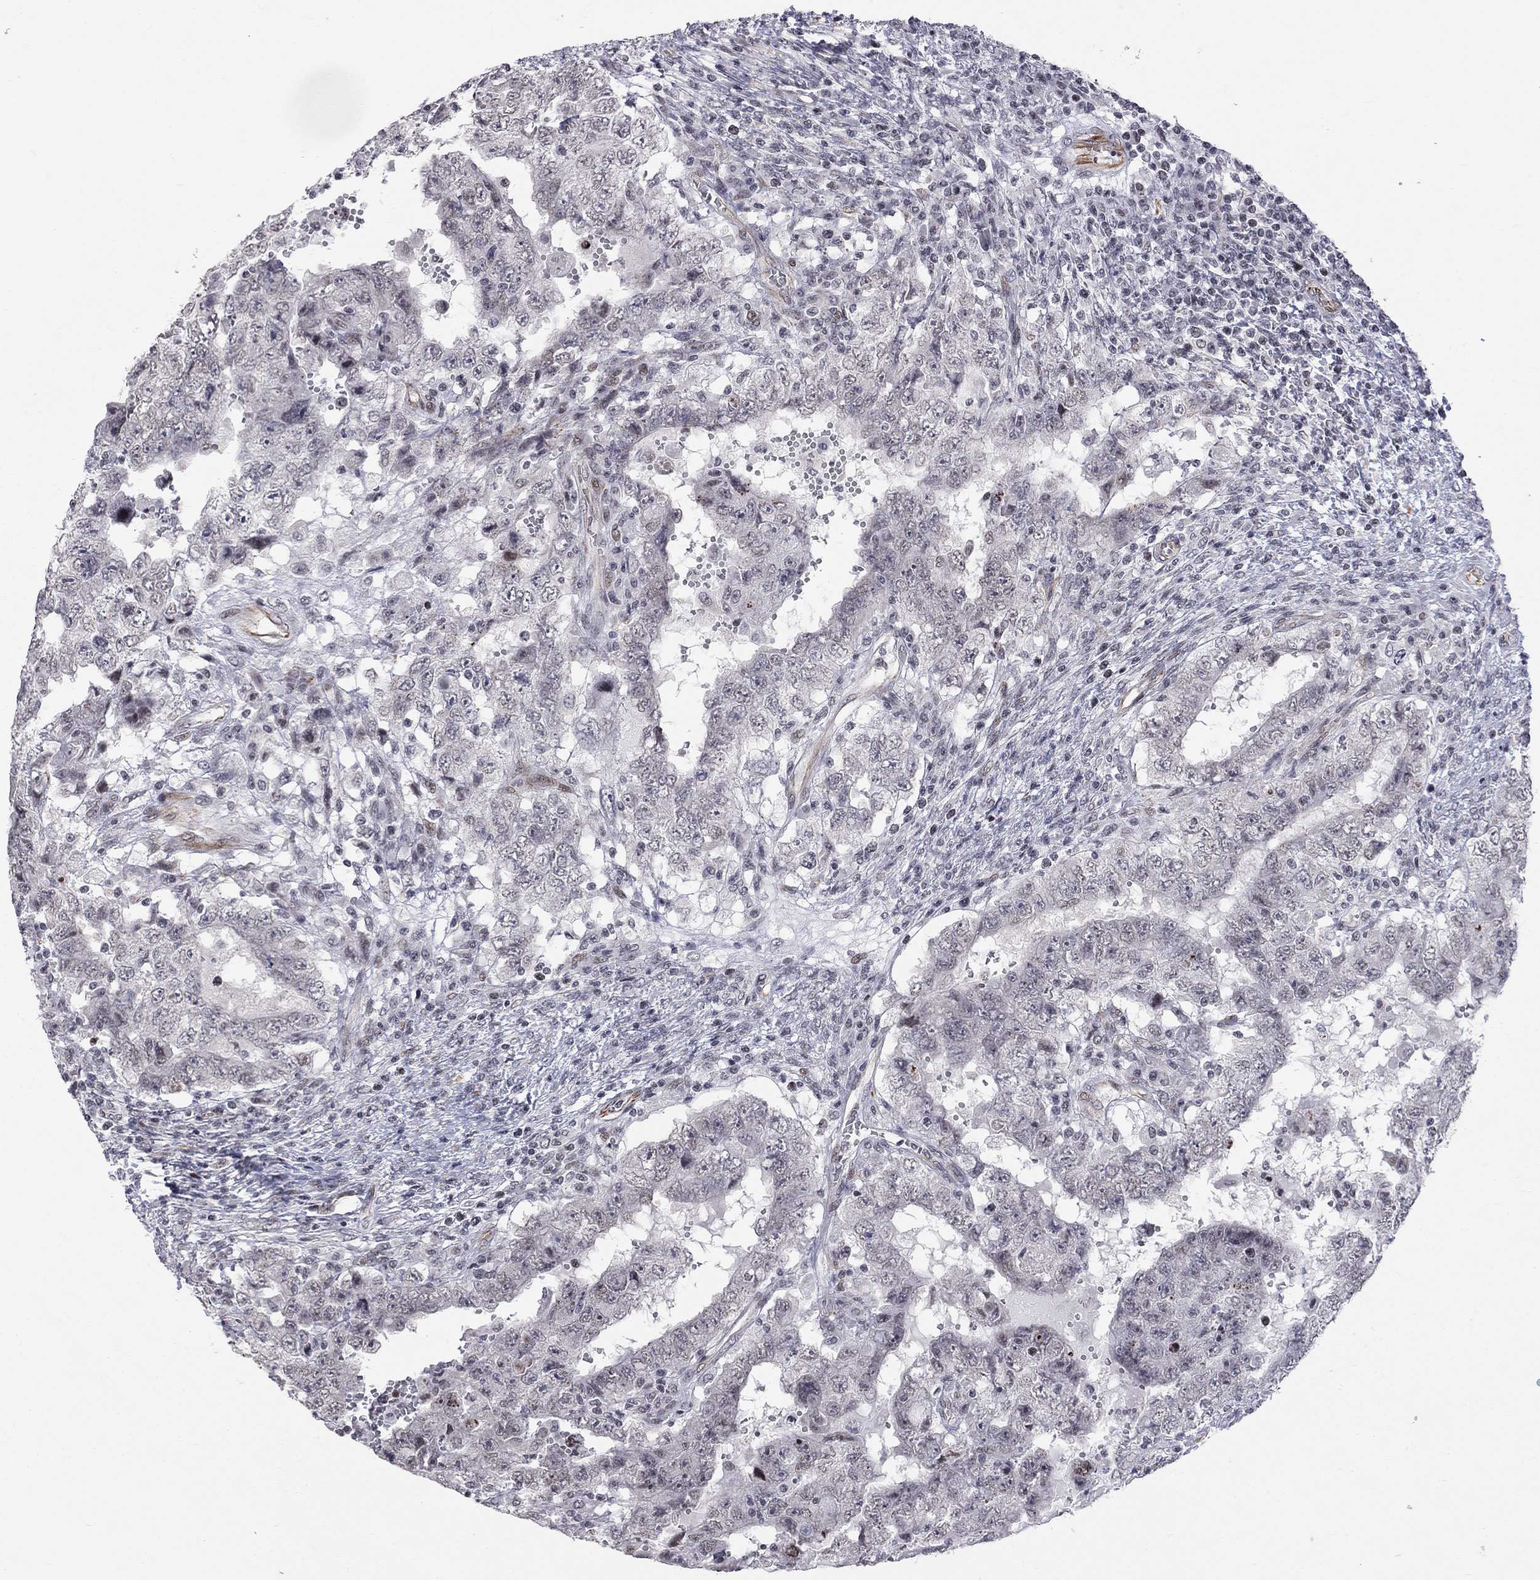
{"staining": {"intensity": "negative", "quantity": "none", "location": "none"}, "tissue": "testis cancer", "cell_type": "Tumor cells", "image_type": "cancer", "snomed": [{"axis": "morphology", "description": "Carcinoma, Embryonal, NOS"}, {"axis": "topography", "description": "Testis"}], "caption": "Protein analysis of testis cancer shows no significant staining in tumor cells.", "gene": "MTNR1B", "patient": {"sex": "male", "age": 26}}